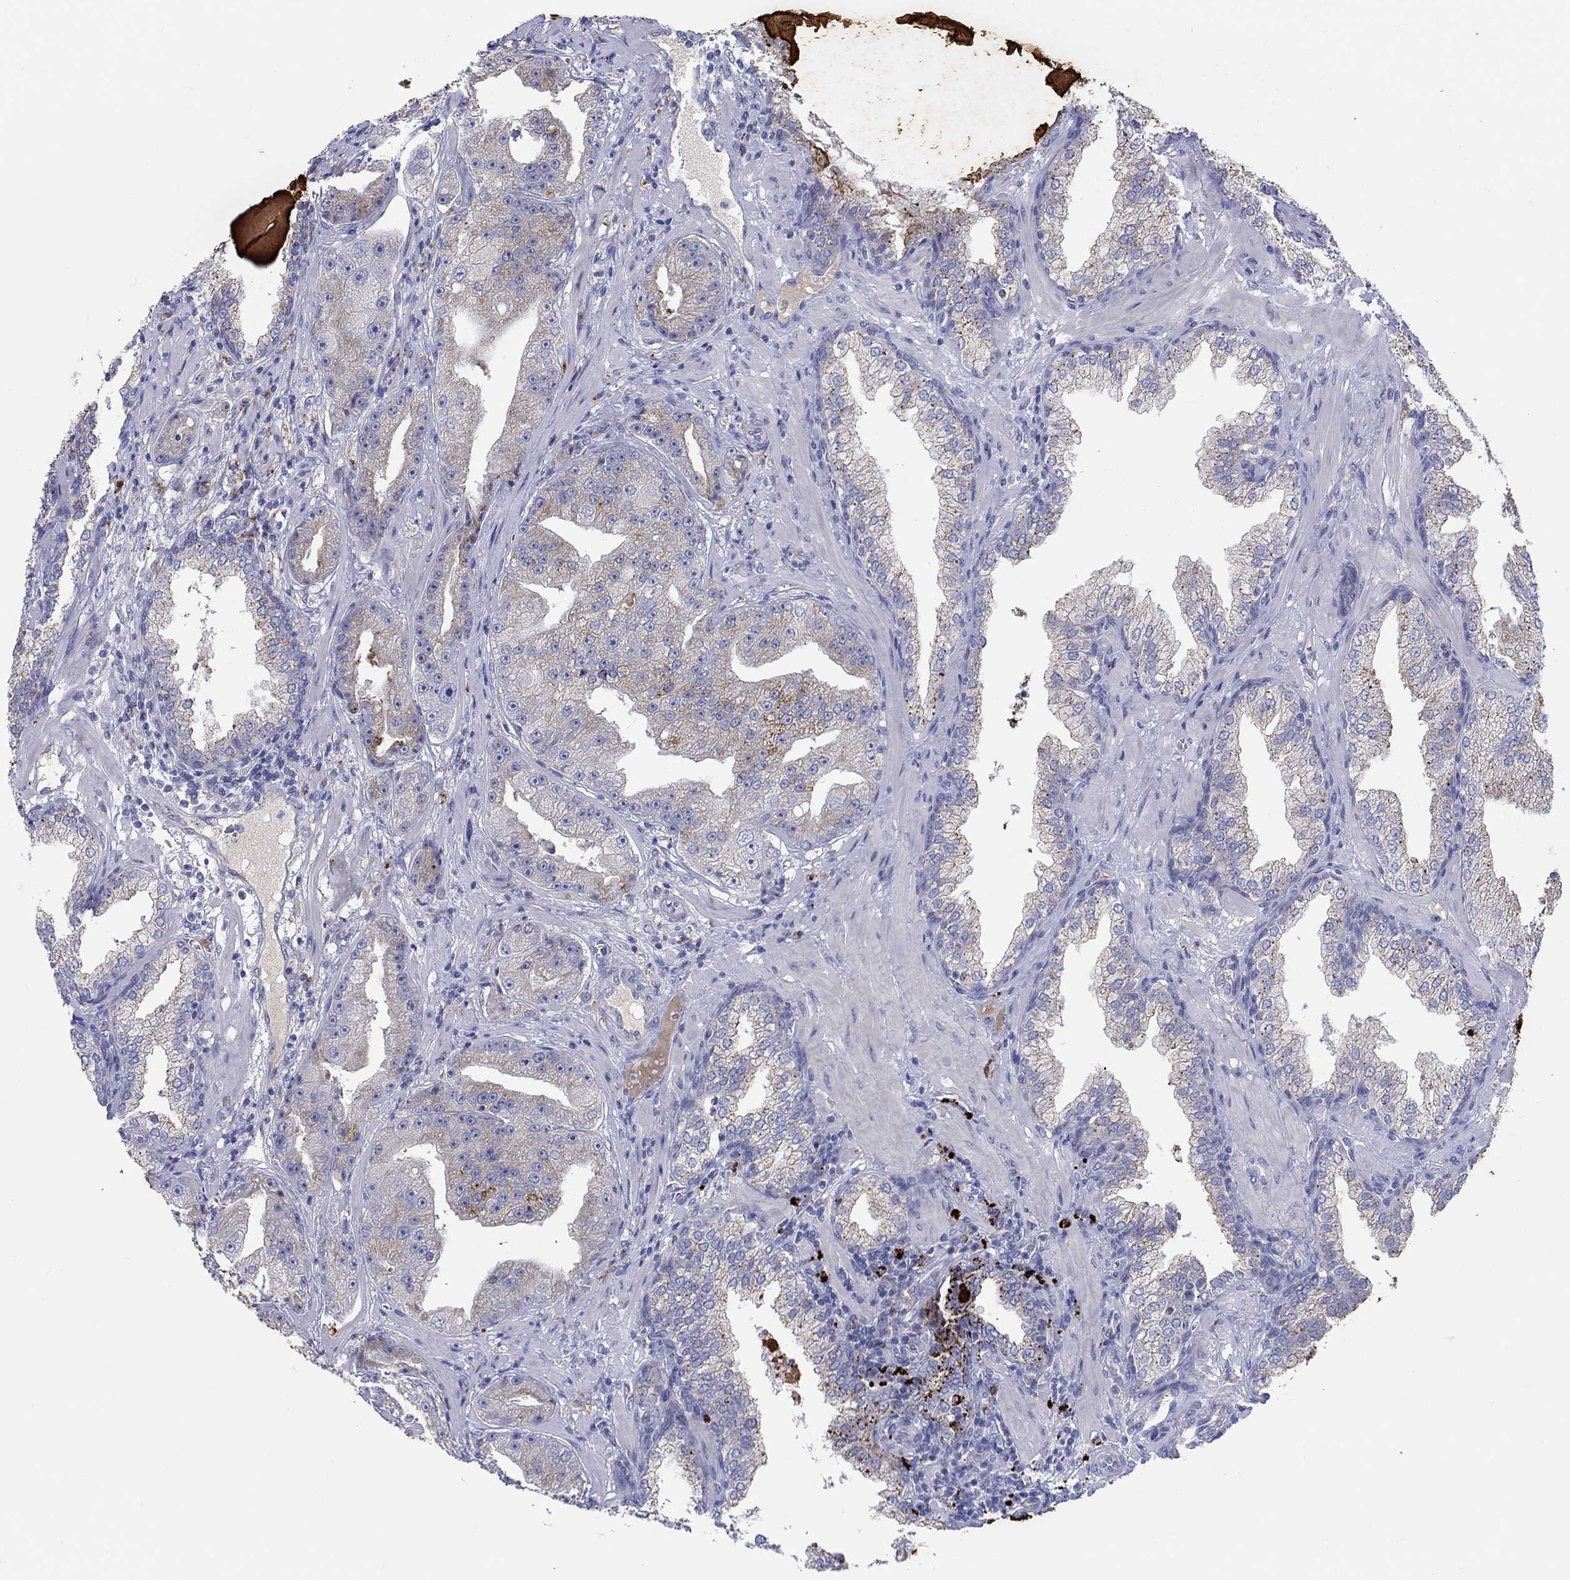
{"staining": {"intensity": "strong", "quantity": "25%-75%", "location": "cytoplasmic/membranous"}, "tissue": "prostate cancer", "cell_type": "Tumor cells", "image_type": "cancer", "snomed": [{"axis": "morphology", "description": "Adenocarcinoma, Low grade"}, {"axis": "topography", "description": "Prostate"}], "caption": "Immunohistochemical staining of human prostate cancer (low-grade adenocarcinoma) shows high levels of strong cytoplasmic/membranous protein expression in about 25%-75% of tumor cells. (DAB IHC with brightfield microscopy, high magnification).", "gene": "BCO2", "patient": {"sex": "male", "age": 62}}